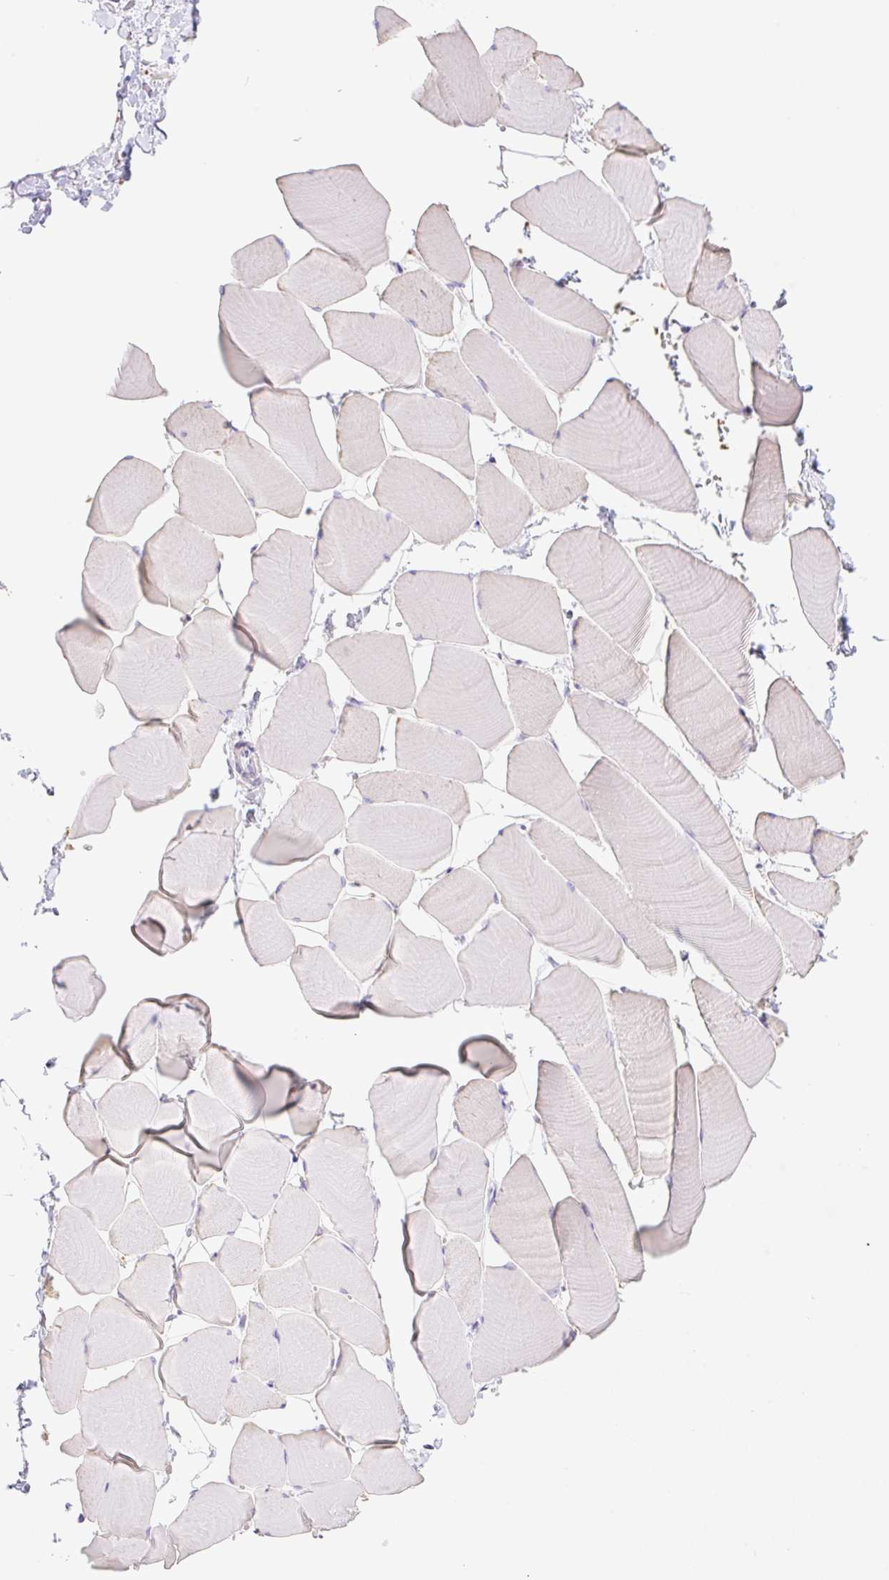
{"staining": {"intensity": "negative", "quantity": "none", "location": "none"}, "tissue": "skeletal muscle", "cell_type": "Myocytes", "image_type": "normal", "snomed": [{"axis": "morphology", "description": "Normal tissue, NOS"}, {"axis": "topography", "description": "Skeletal muscle"}], "caption": "The photomicrograph demonstrates no significant expression in myocytes of skeletal muscle.", "gene": "COPZ2", "patient": {"sex": "male", "age": 25}}